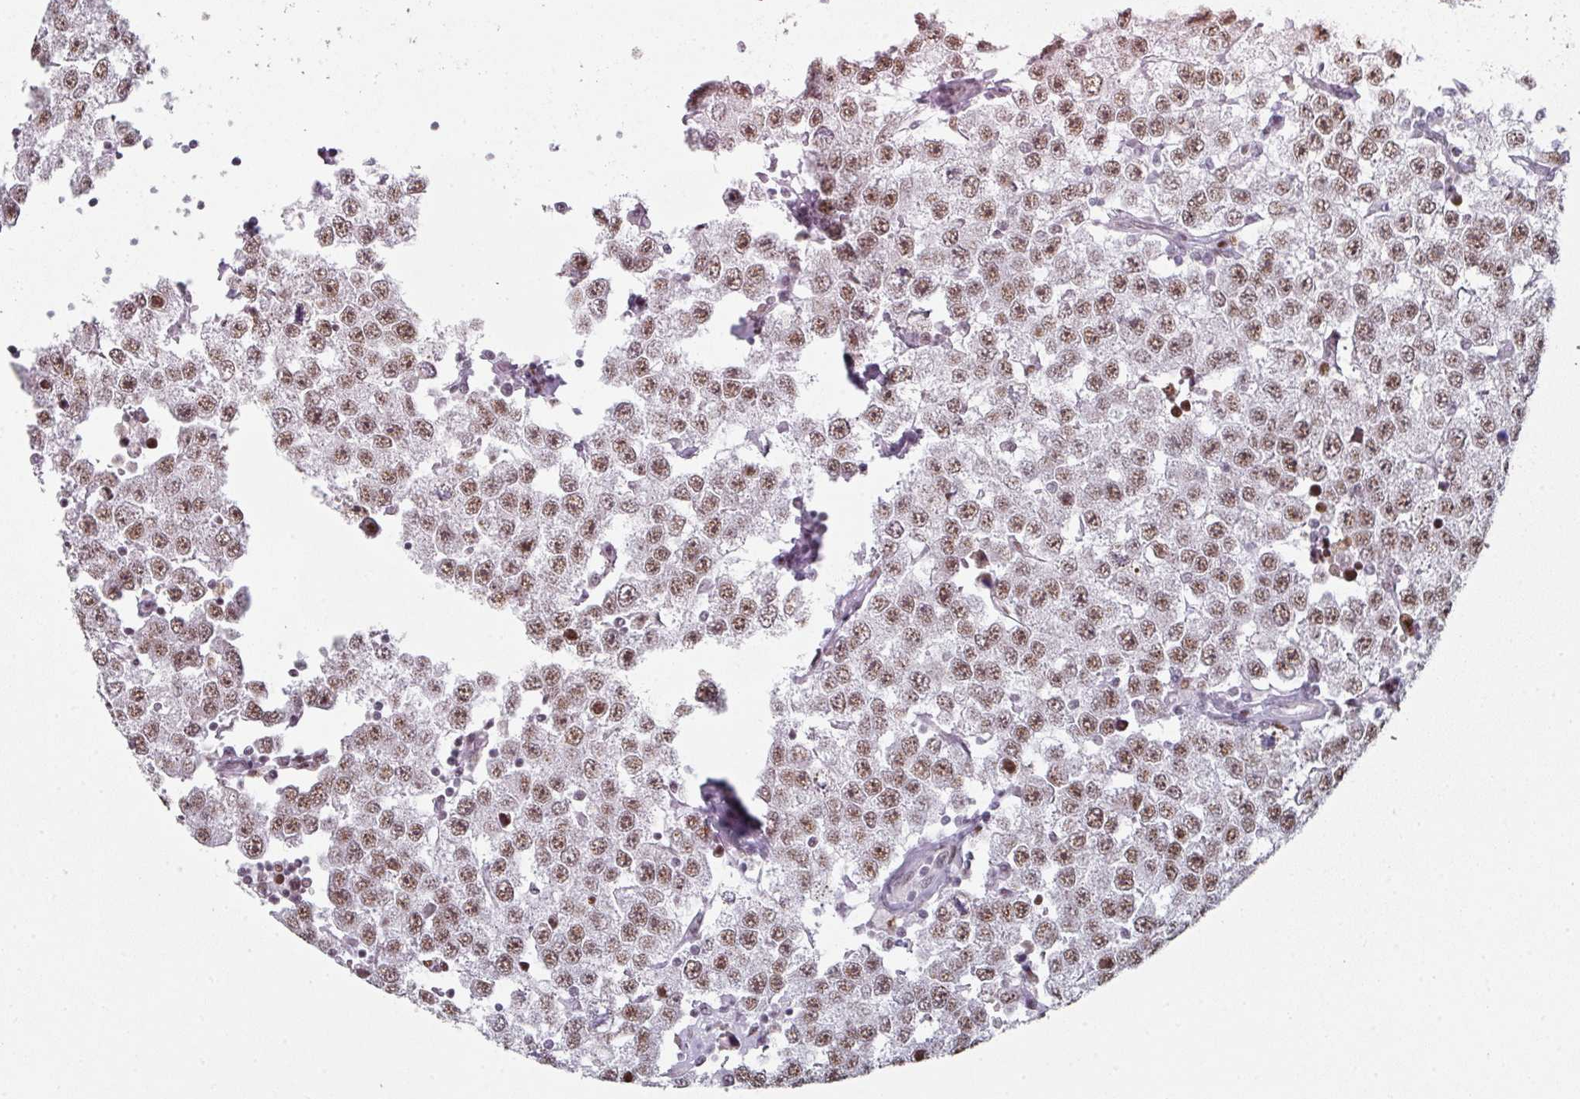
{"staining": {"intensity": "moderate", "quantity": ">75%", "location": "nuclear"}, "tissue": "testis cancer", "cell_type": "Tumor cells", "image_type": "cancer", "snomed": [{"axis": "morphology", "description": "Seminoma, NOS"}, {"axis": "topography", "description": "Testis"}], "caption": "Protein positivity by immunohistochemistry shows moderate nuclear expression in about >75% of tumor cells in testis cancer (seminoma).", "gene": "SF3B5", "patient": {"sex": "male", "age": 34}}